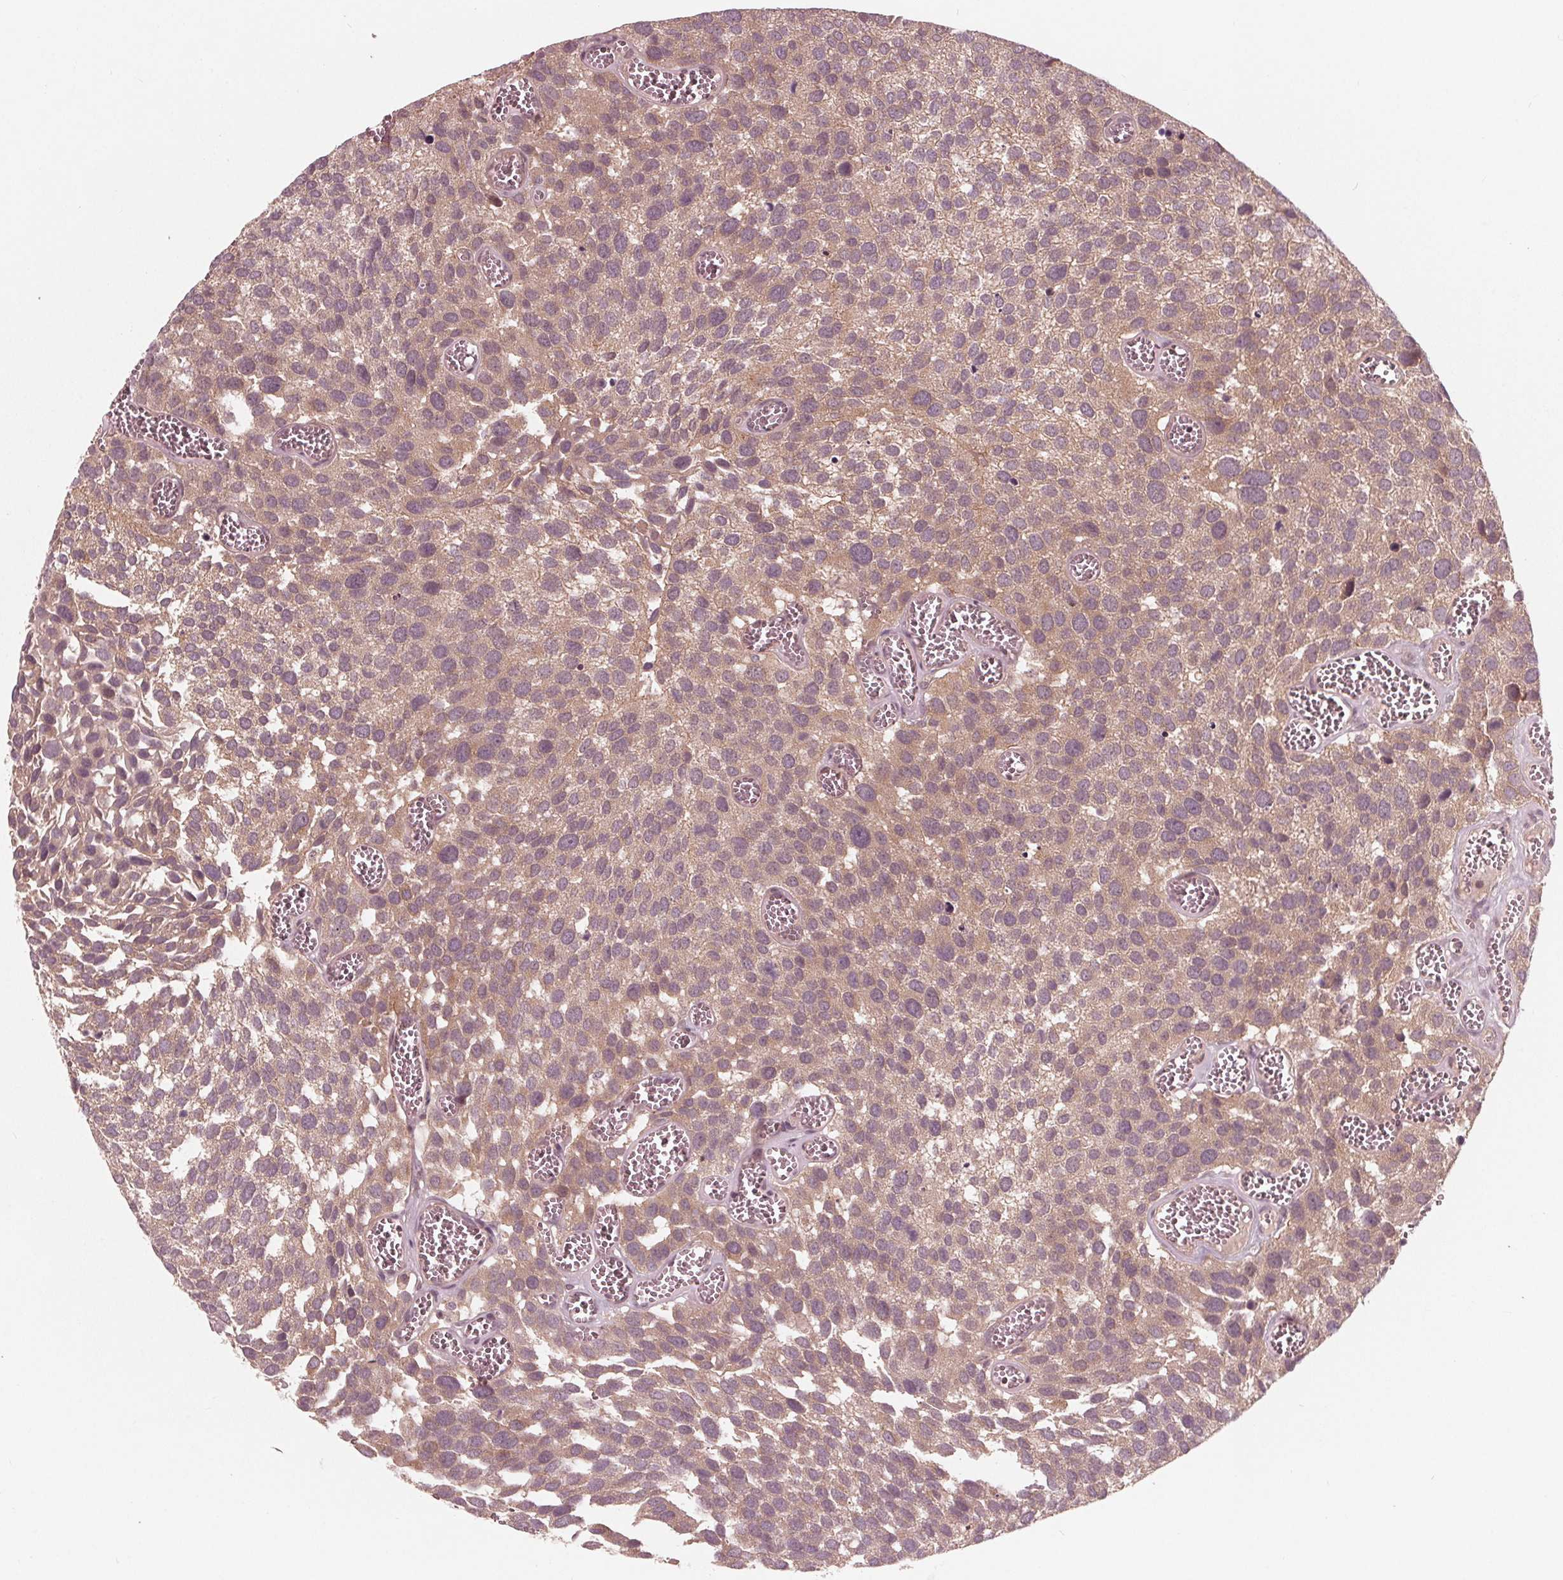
{"staining": {"intensity": "weak", "quantity": ">75%", "location": "cytoplasmic/membranous"}, "tissue": "urothelial cancer", "cell_type": "Tumor cells", "image_type": "cancer", "snomed": [{"axis": "morphology", "description": "Urothelial carcinoma, Low grade"}, {"axis": "topography", "description": "Urinary bladder"}], "caption": "IHC histopathology image of low-grade urothelial carcinoma stained for a protein (brown), which displays low levels of weak cytoplasmic/membranous staining in about >75% of tumor cells.", "gene": "UBALD1", "patient": {"sex": "female", "age": 69}}